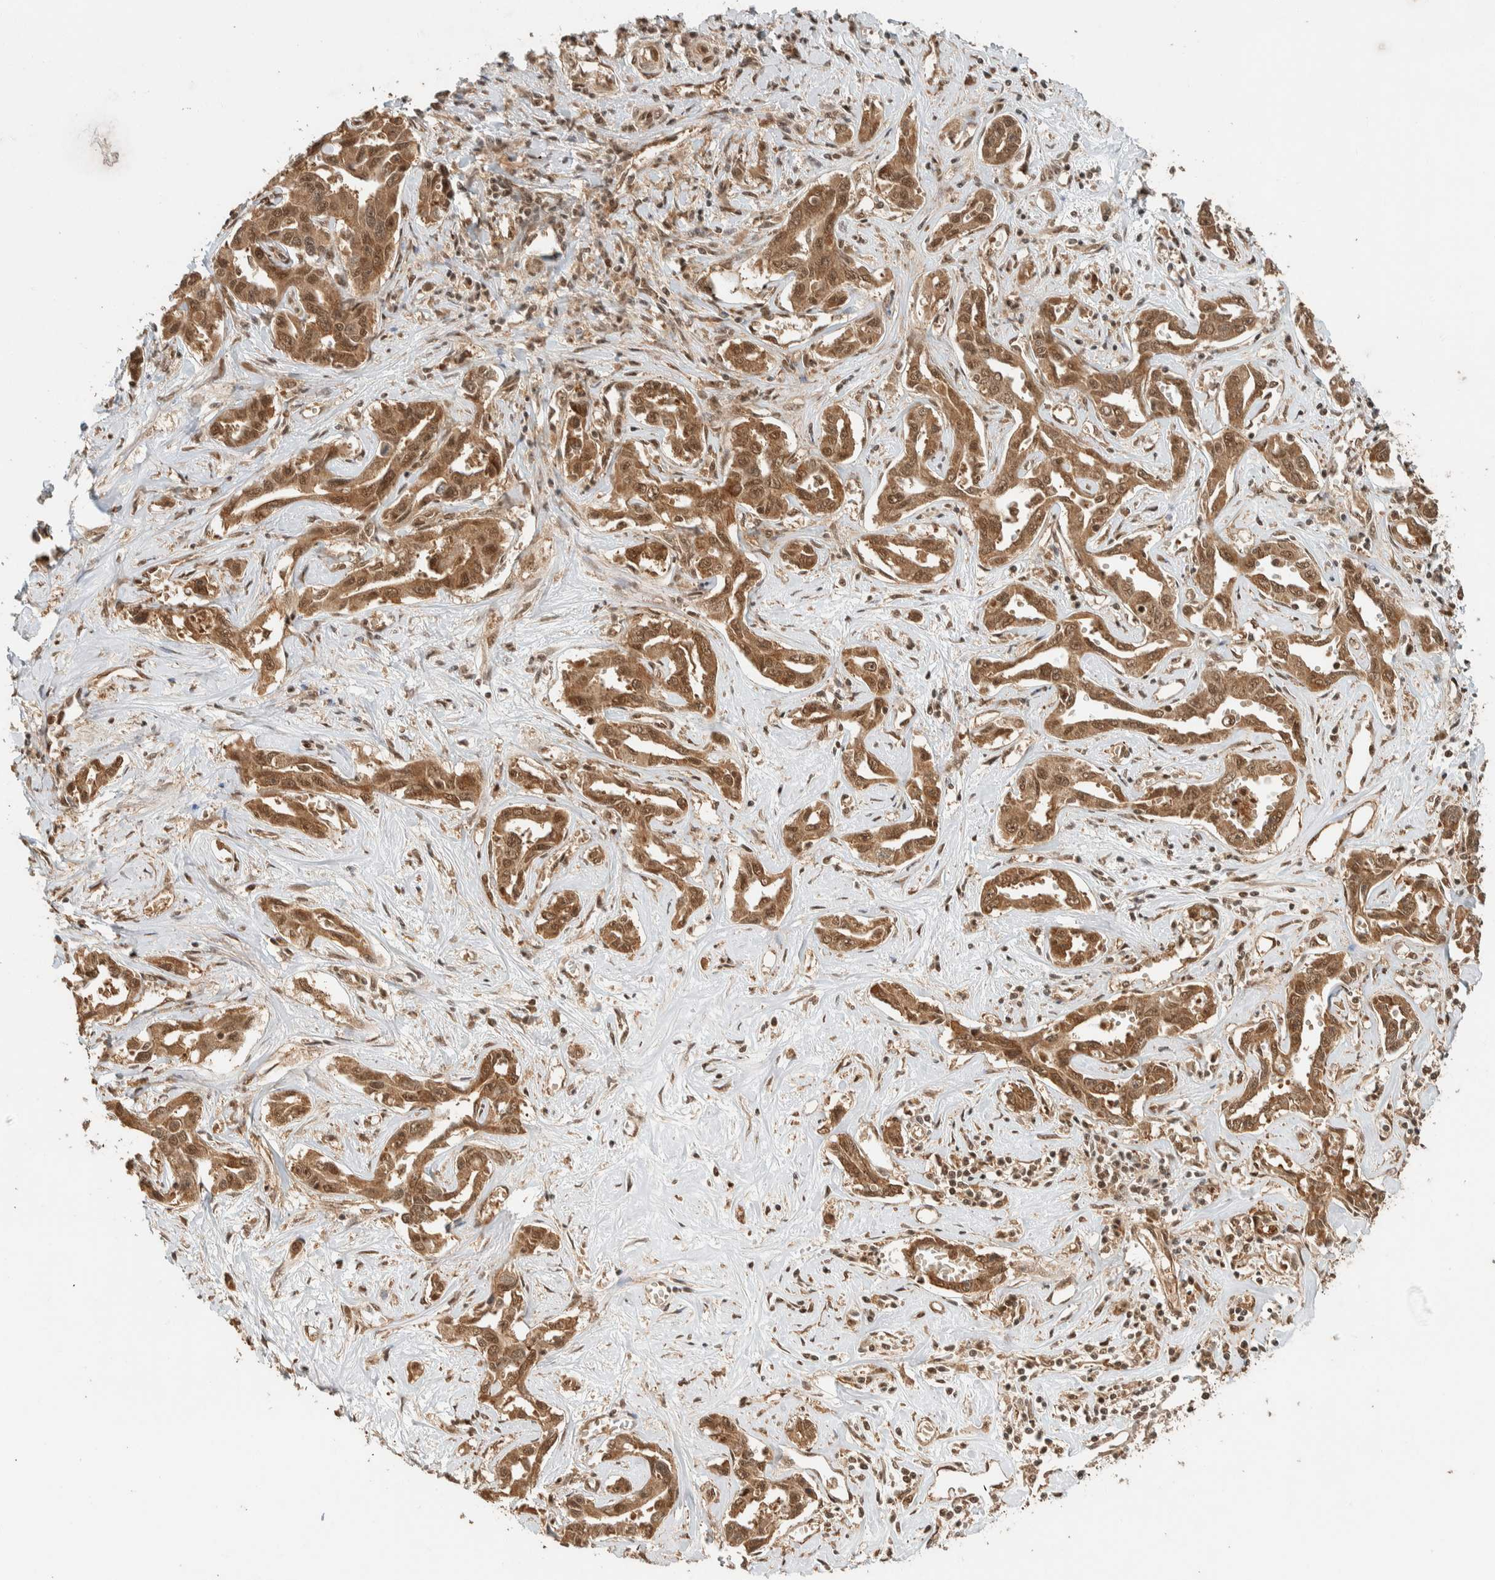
{"staining": {"intensity": "moderate", "quantity": ">75%", "location": "cytoplasmic/membranous,nuclear"}, "tissue": "liver cancer", "cell_type": "Tumor cells", "image_type": "cancer", "snomed": [{"axis": "morphology", "description": "Cholangiocarcinoma"}, {"axis": "topography", "description": "Liver"}], "caption": "The immunohistochemical stain highlights moderate cytoplasmic/membranous and nuclear expression in tumor cells of cholangiocarcinoma (liver) tissue. (DAB (3,3'-diaminobenzidine) = brown stain, brightfield microscopy at high magnification).", "gene": "ZBTB2", "patient": {"sex": "male", "age": 59}}